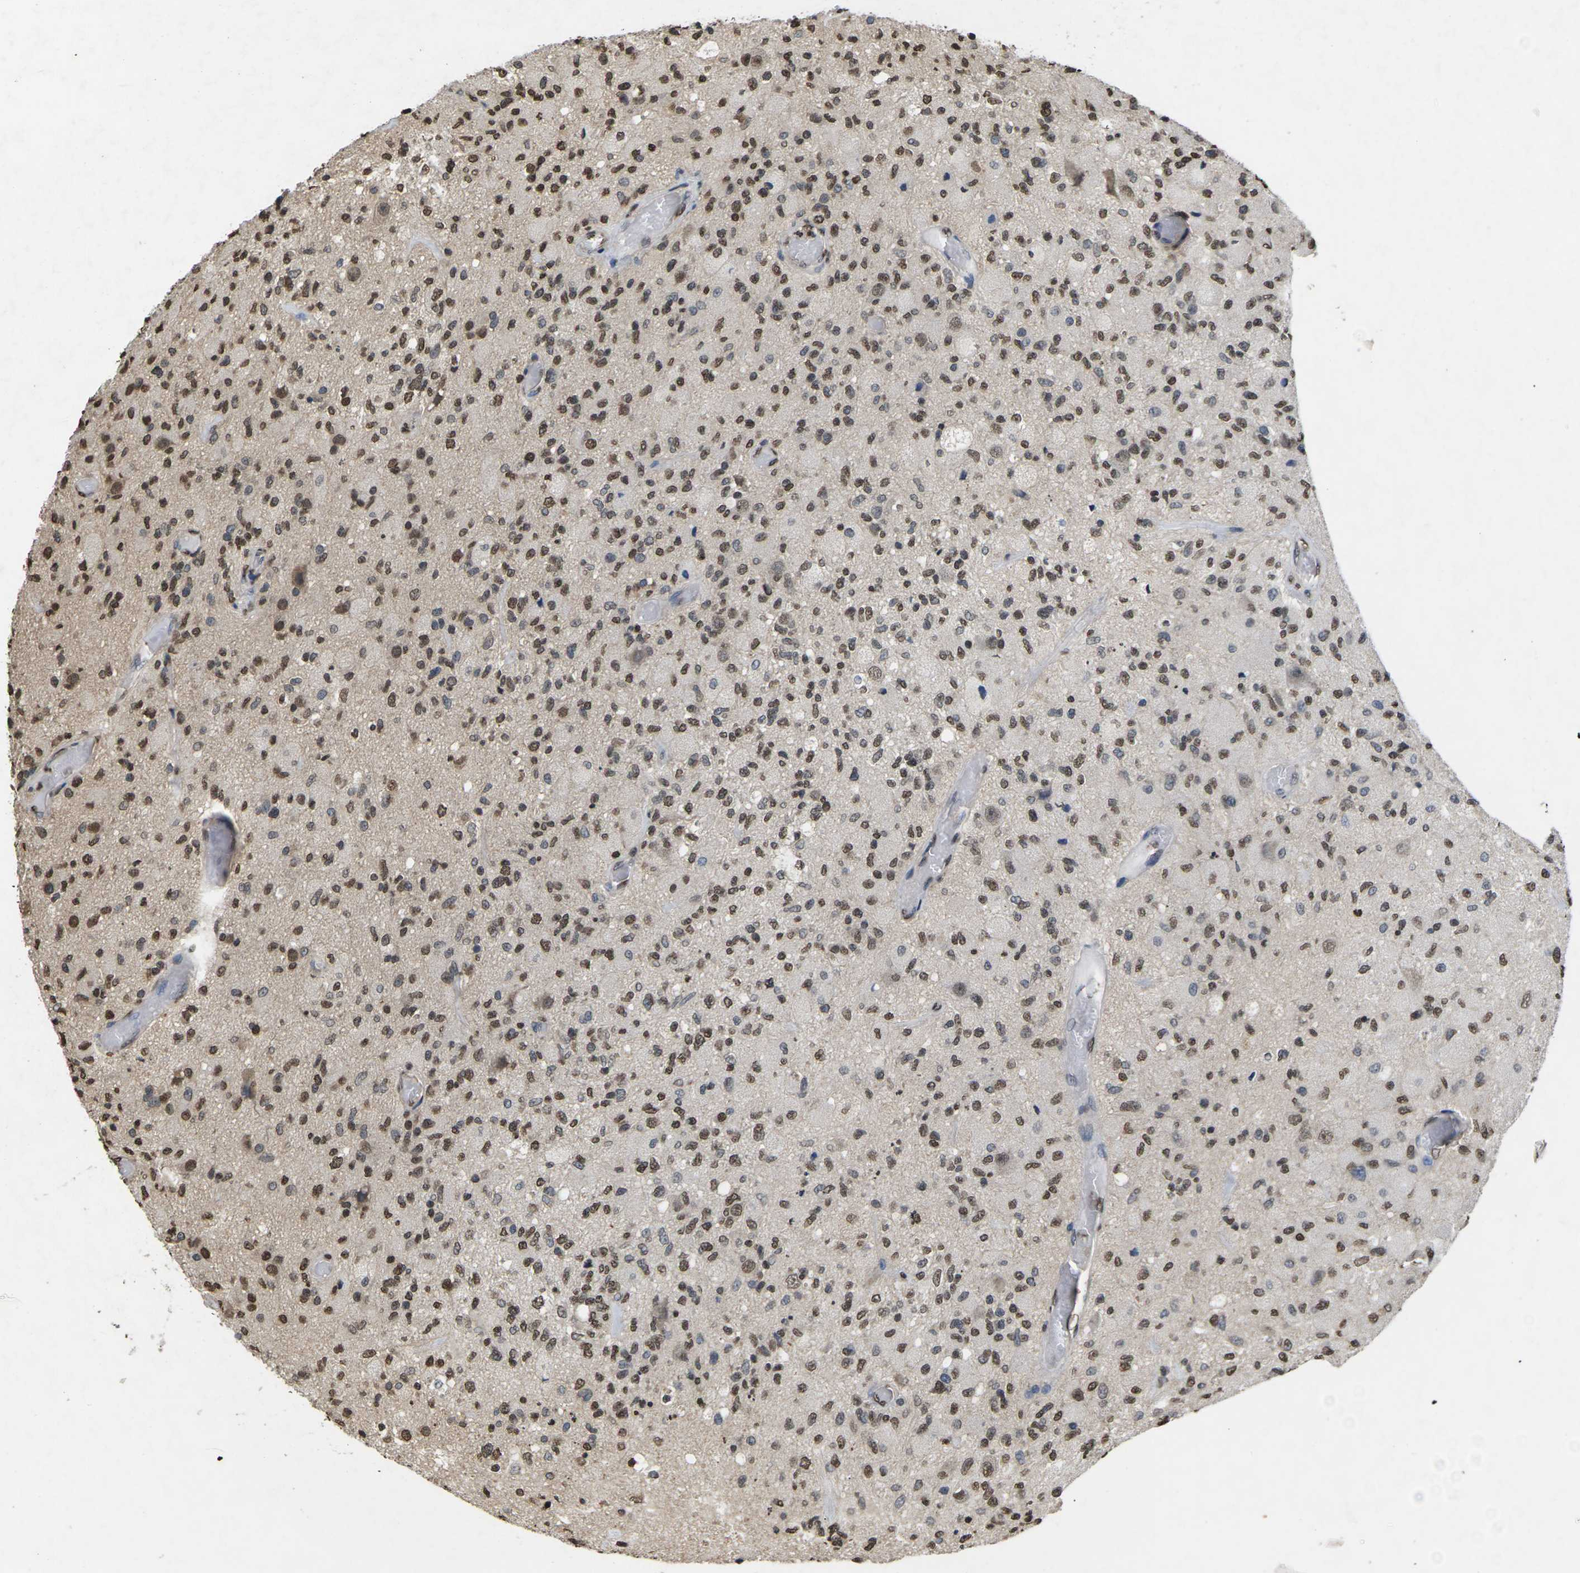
{"staining": {"intensity": "moderate", "quantity": "25%-75%", "location": "nuclear"}, "tissue": "glioma", "cell_type": "Tumor cells", "image_type": "cancer", "snomed": [{"axis": "morphology", "description": "Normal tissue, NOS"}, {"axis": "morphology", "description": "Glioma, malignant, High grade"}, {"axis": "topography", "description": "Cerebral cortex"}], "caption": "High-power microscopy captured an immunohistochemistry image of malignant glioma (high-grade), revealing moderate nuclear positivity in about 25%-75% of tumor cells.", "gene": "EMSY", "patient": {"sex": "male", "age": 77}}